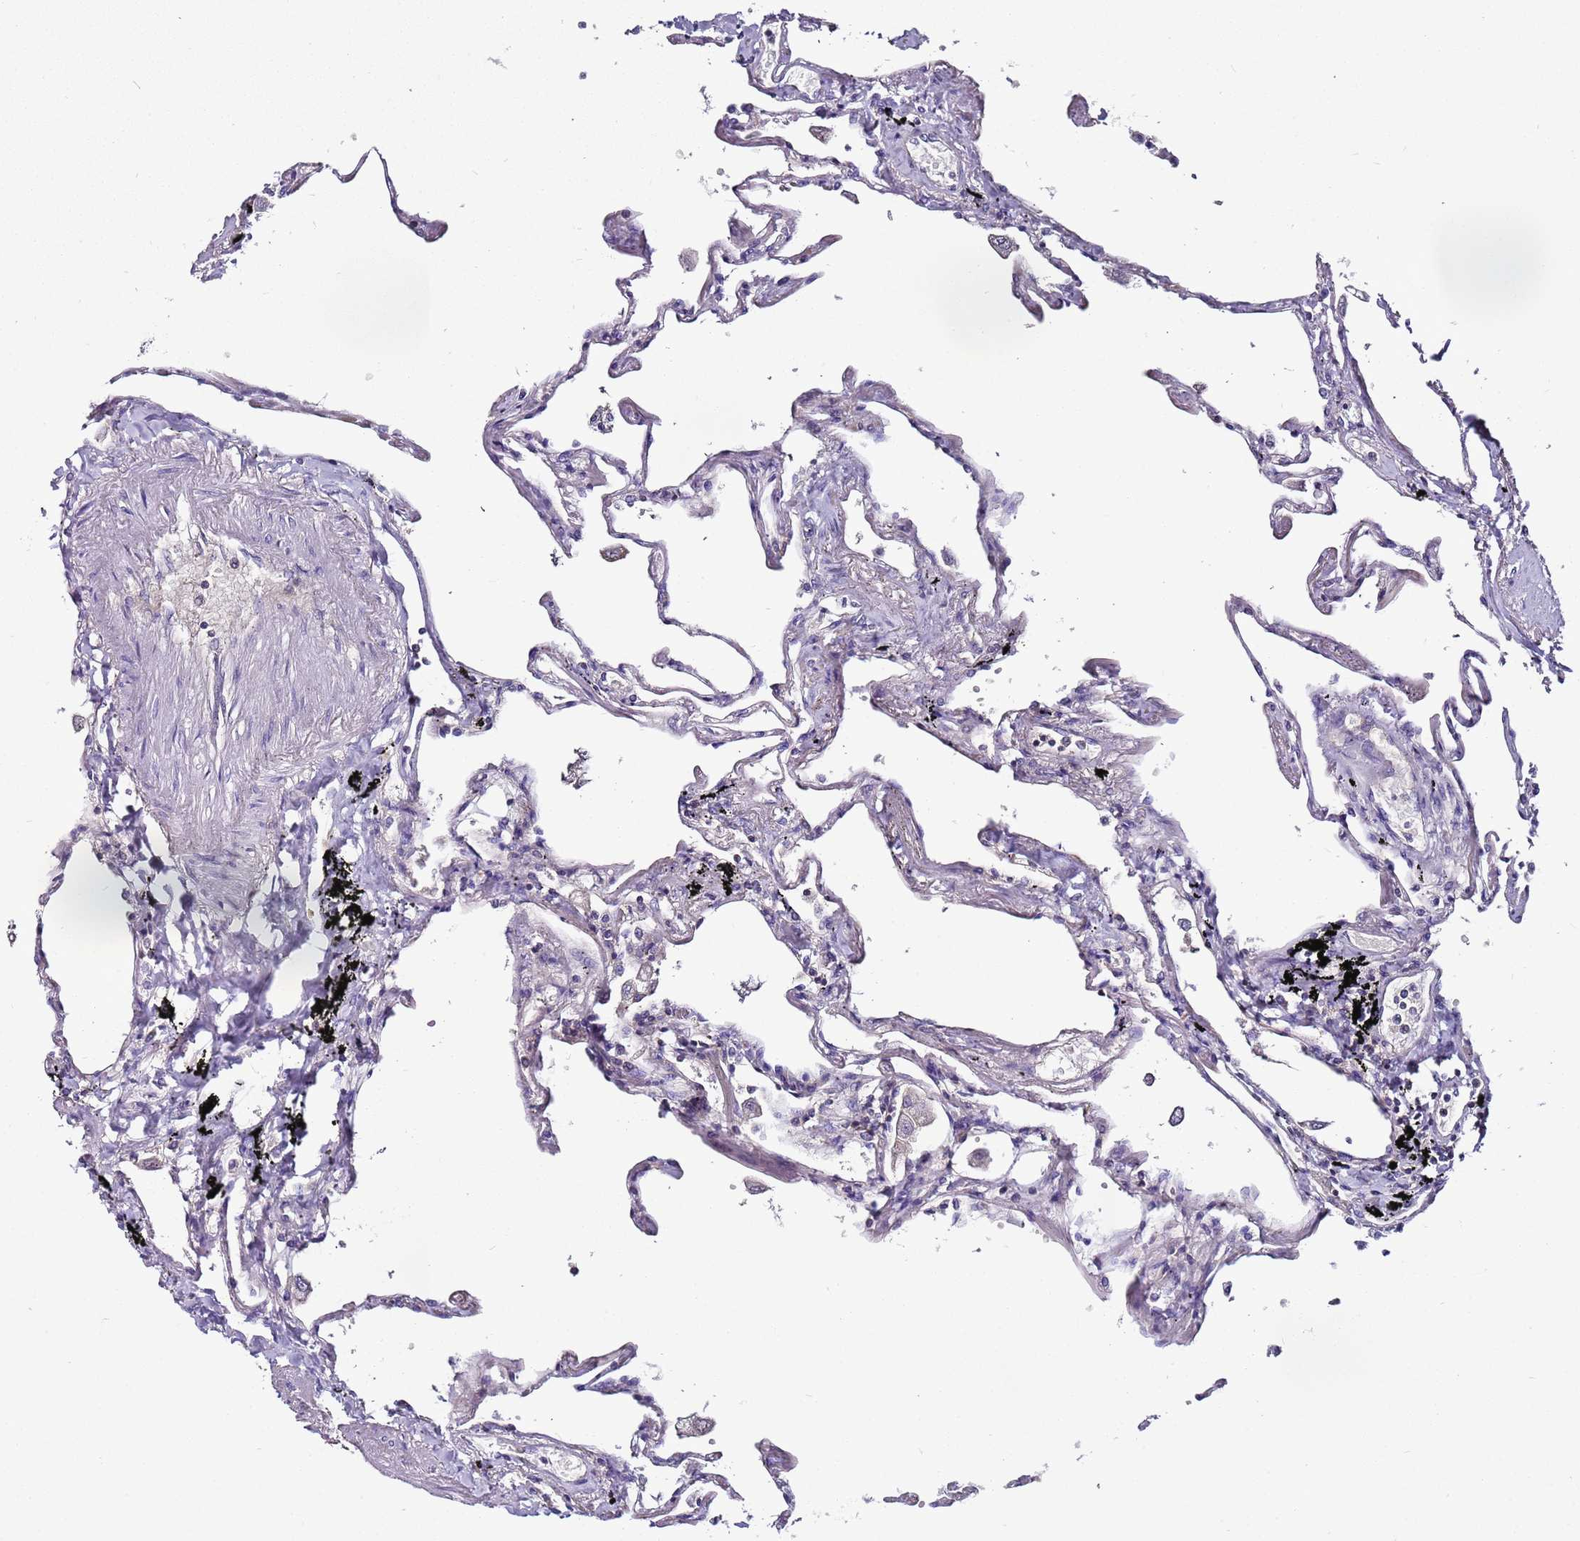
{"staining": {"intensity": "negative", "quantity": "none", "location": "none"}, "tissue": "lung", "cell_type": "Alveolar cells", "image_type": "normal", "snomed": [{"axis": "morphology", "description": "Normal tissue, NOS"}, {"axis": "topography", "description": "Lung"}], "caption": "A high-resolution micrograph shows IHC staining of normal lung, which exhibits no significant expression in alveolar cells.", "gene": "IGIP", "patient": {"sex": "female", "age": 67}}